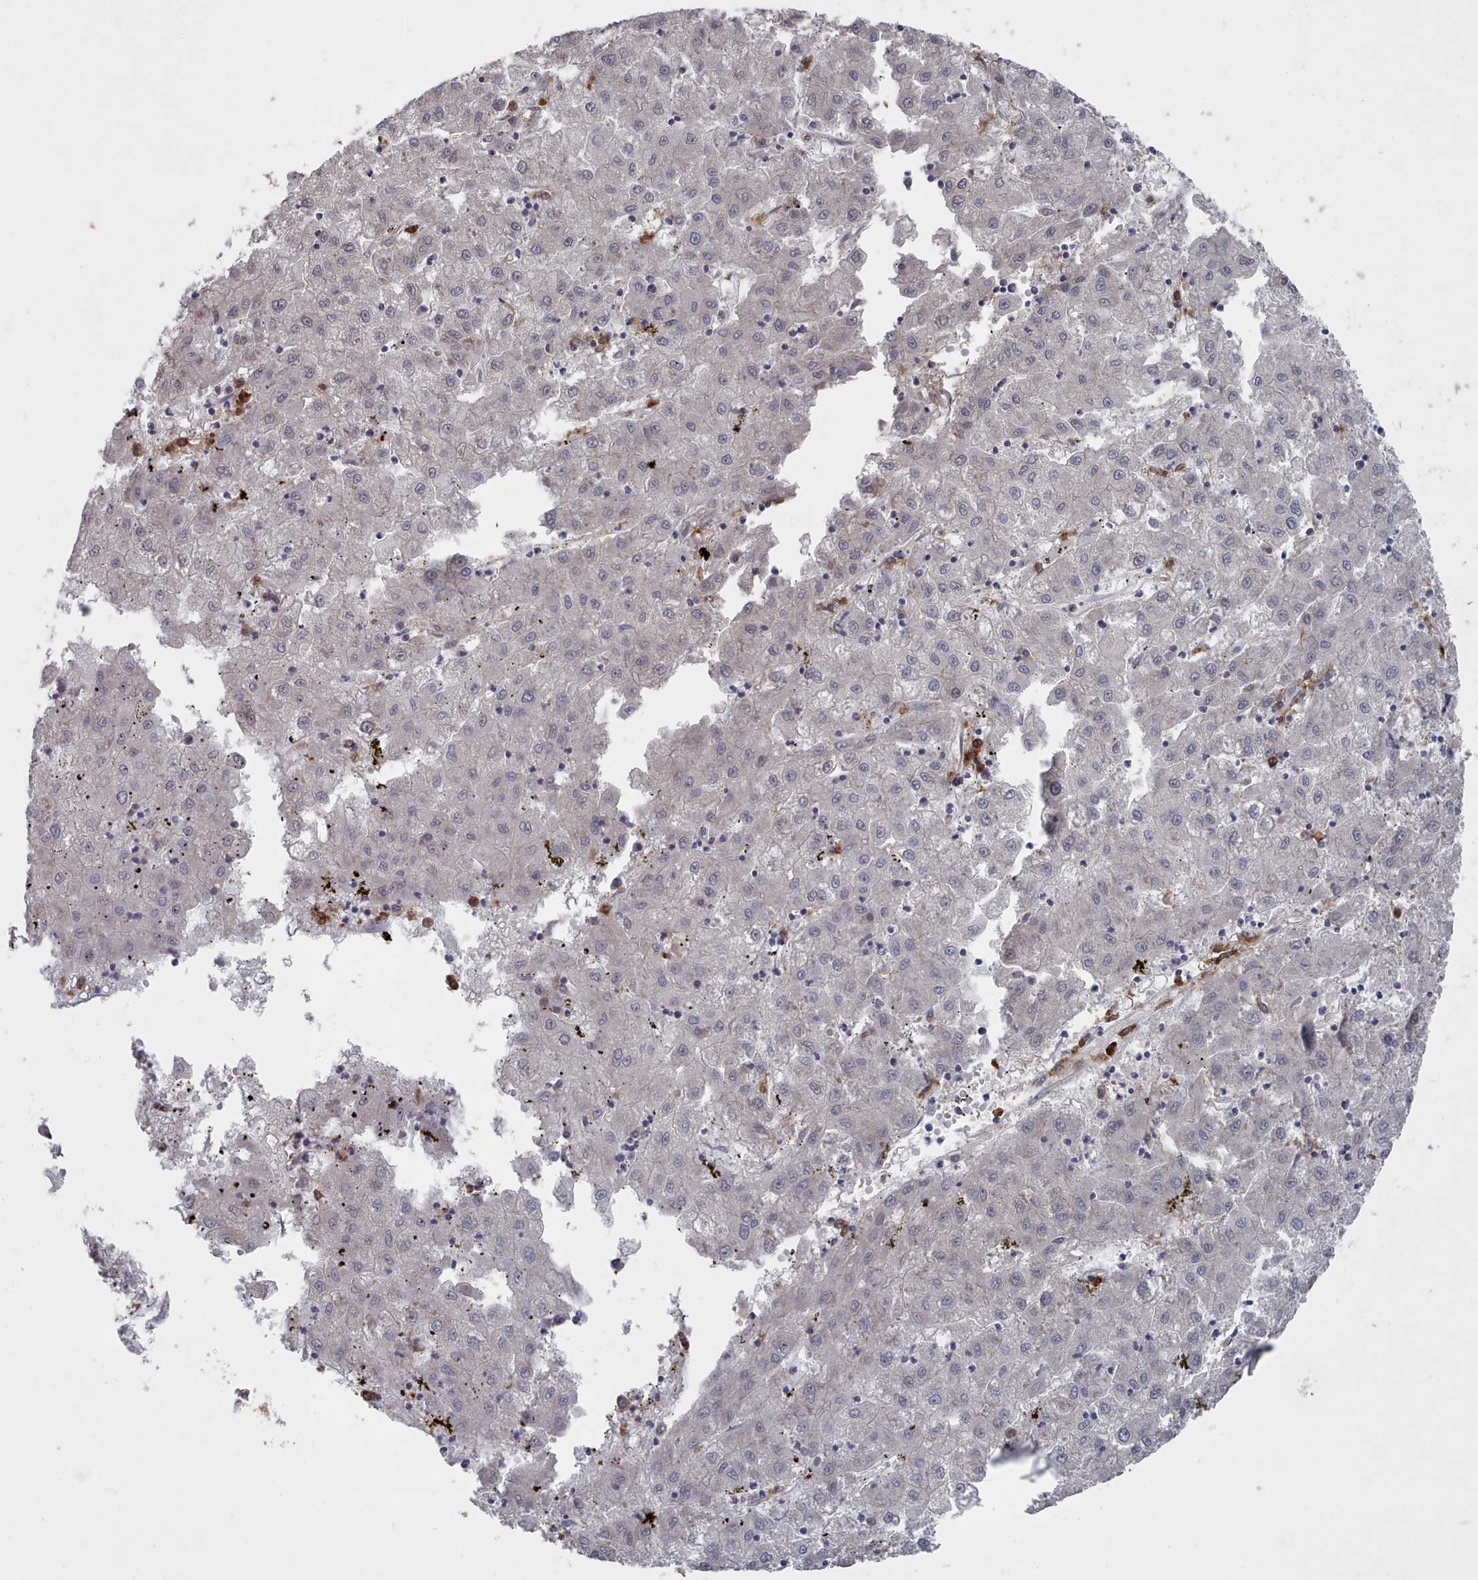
{"staining": {"intensity": "negative", "quantity": "none", "location": "none"}, "tissue": "liver cancer", "cell_type": "Tumor cells", "image_type": "cancer", "snomed": [{"axis": "morphology", "description": "Carcinoma, Hepatocellular, NOS"}, {"axis": "topography", "description": "Liver"}], "caption": "Immunohistochemistry photomicrograph of neoplastic tissue: liver hepatocellular carcinoma stained with DAB exhibits no significant protein expression in tumor cells.", "gene": "COL8A2", "patient": {"sex": "male", "age": 72}}